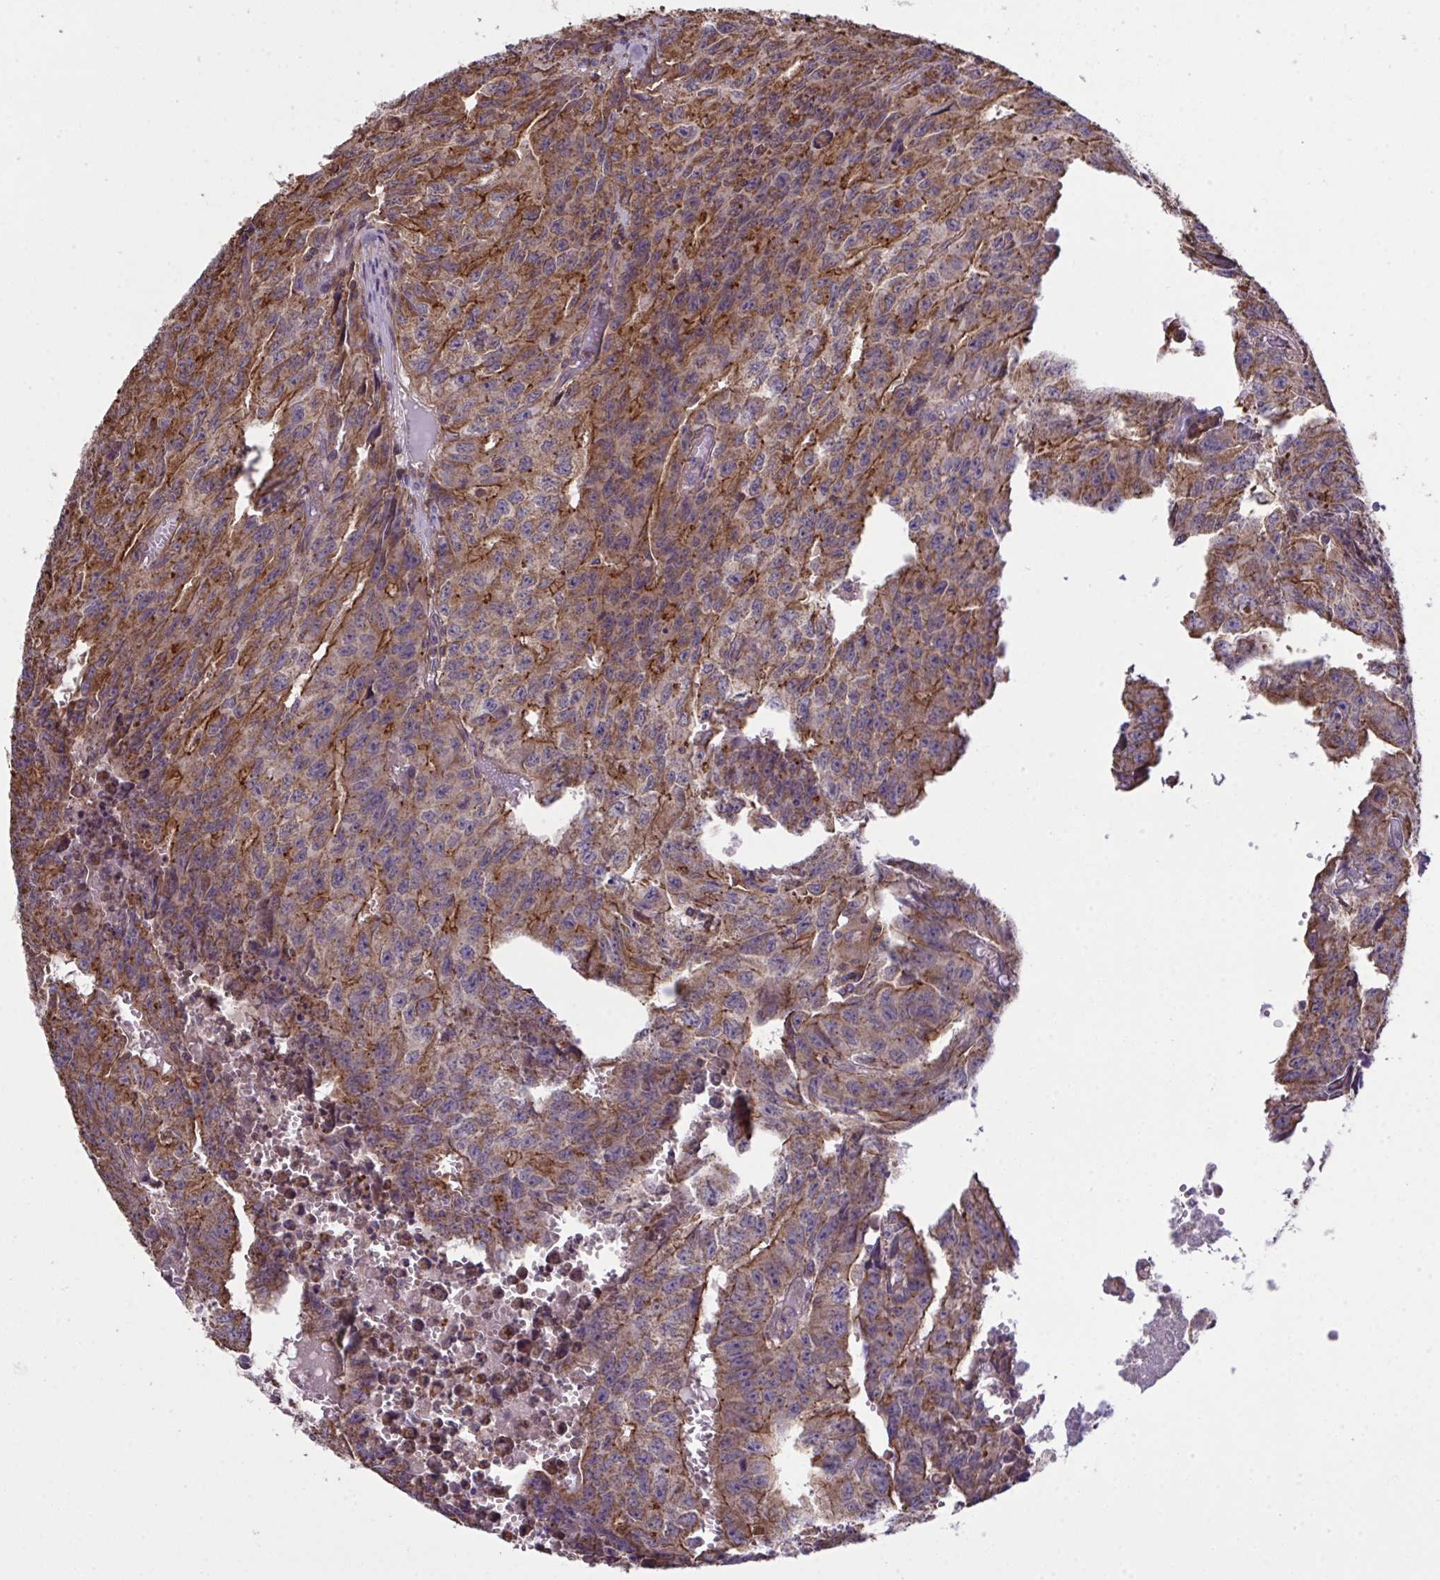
{"staining": {"intensity": "moderate", "quantity": "25%-75%", "location": "cytoplasmic/membranous"}, "tissue": "testis cancer", "cell_type": "Tumor cells", "image_type": "cancer", "snomed": [{"axis": "morphology", "description": "Carcinoma, Embryonal, NOS"}, {"axis": "morphology", "description": "Teratoma, malignant, NOS"}, {"axis": "topography", "description": "Testis"}], "caption": "An image showing moderate cytoplasmic/membranous staining in approximately 25%-75% of tumor cells in testis embryonal carcinoma, as visualized by brown immunohistochemical staining.", "gene": "PPM1H", "patient": {"sex": "male", "age": 24}}